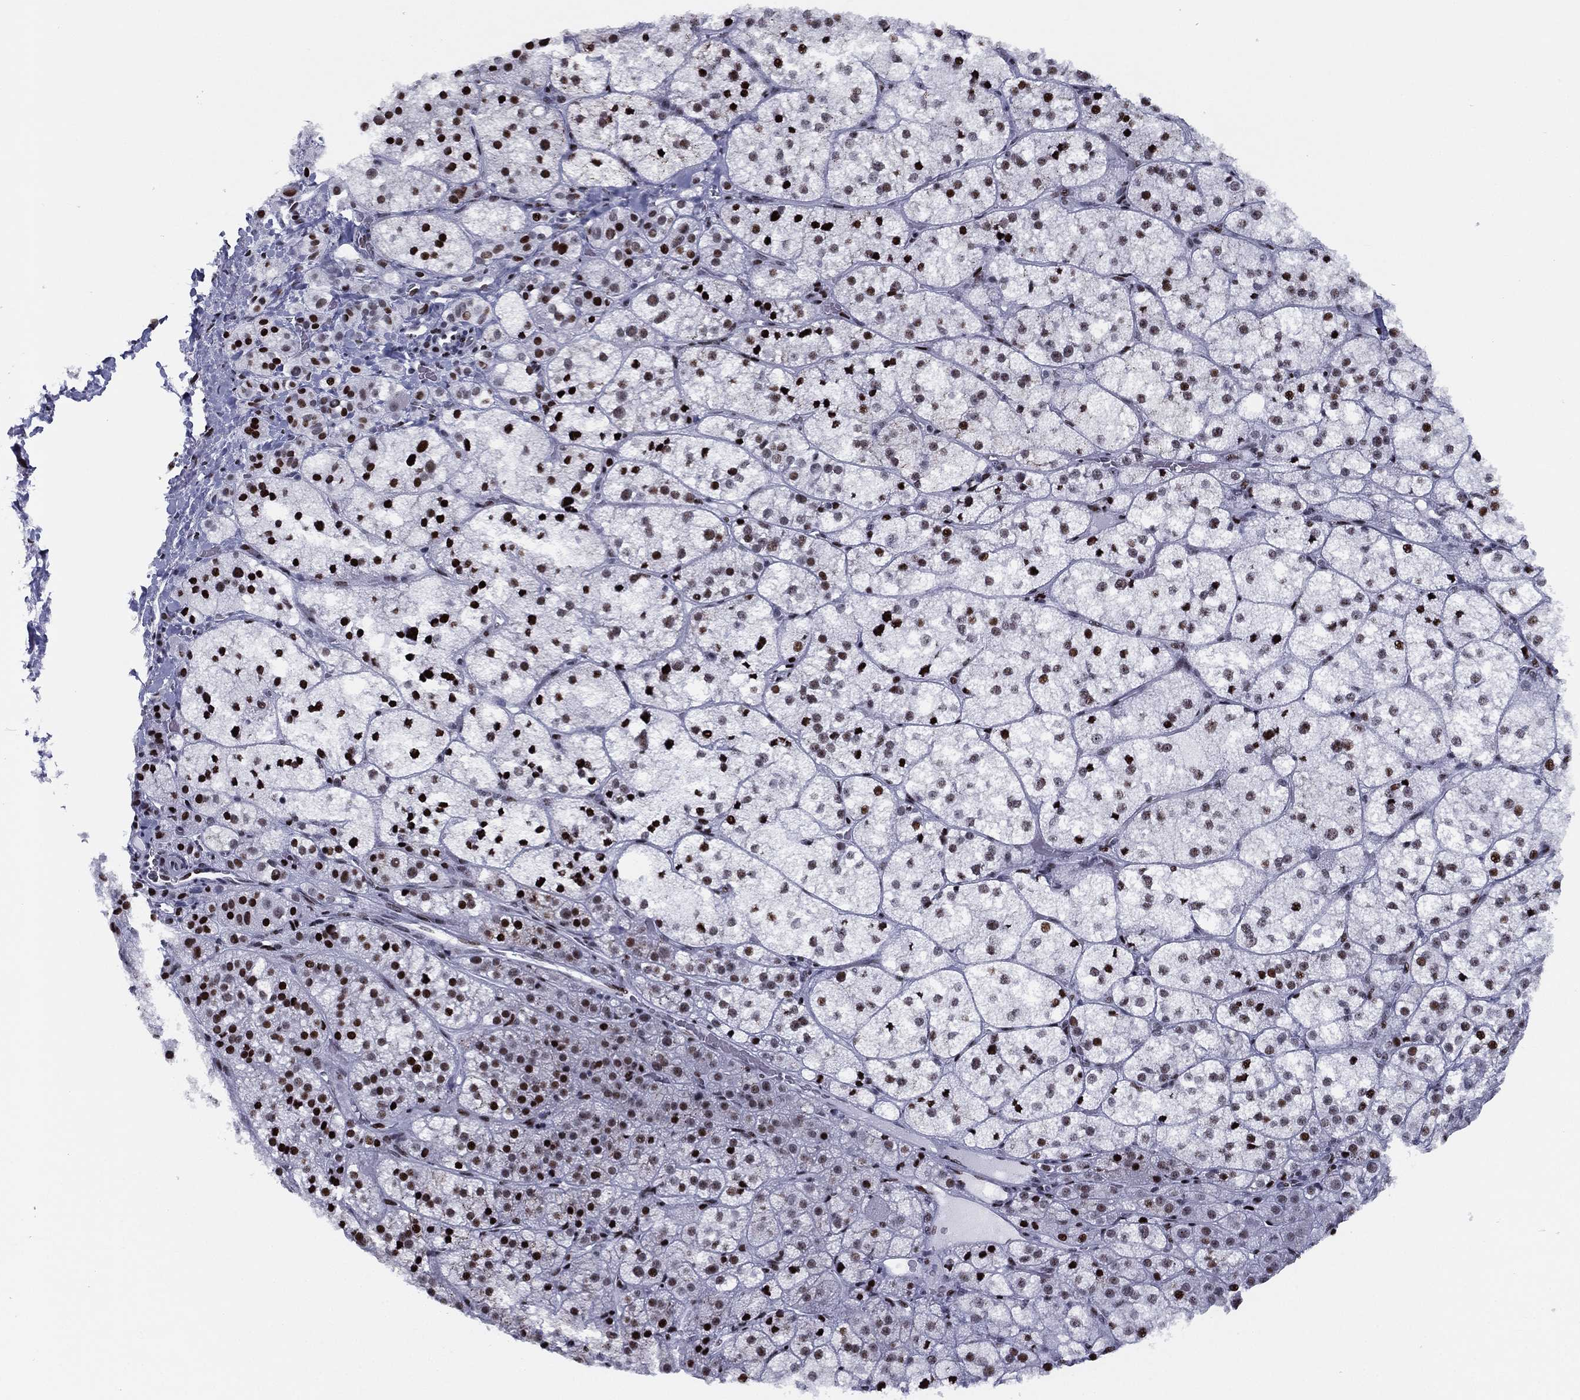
{"staining": {"intensity": "strong", "quantity": "25%-75%", "location": "nuclear"}, "tissue": "adrenal gland", "cell_type": "Glandular cells", "image_type": "normal", "snomed": [{"axis": "morphology", "description": "Normal tissue, NOS"}, {"axis": "topography", "description": "Adrenal gland"}], "caption": "Strong nuclear protein positivity is appreciated in about 25%-75% of glandular cells in adrenal gland.", "gene": "CYB561D2", "patient": {"sex": "female", "age": 60}}